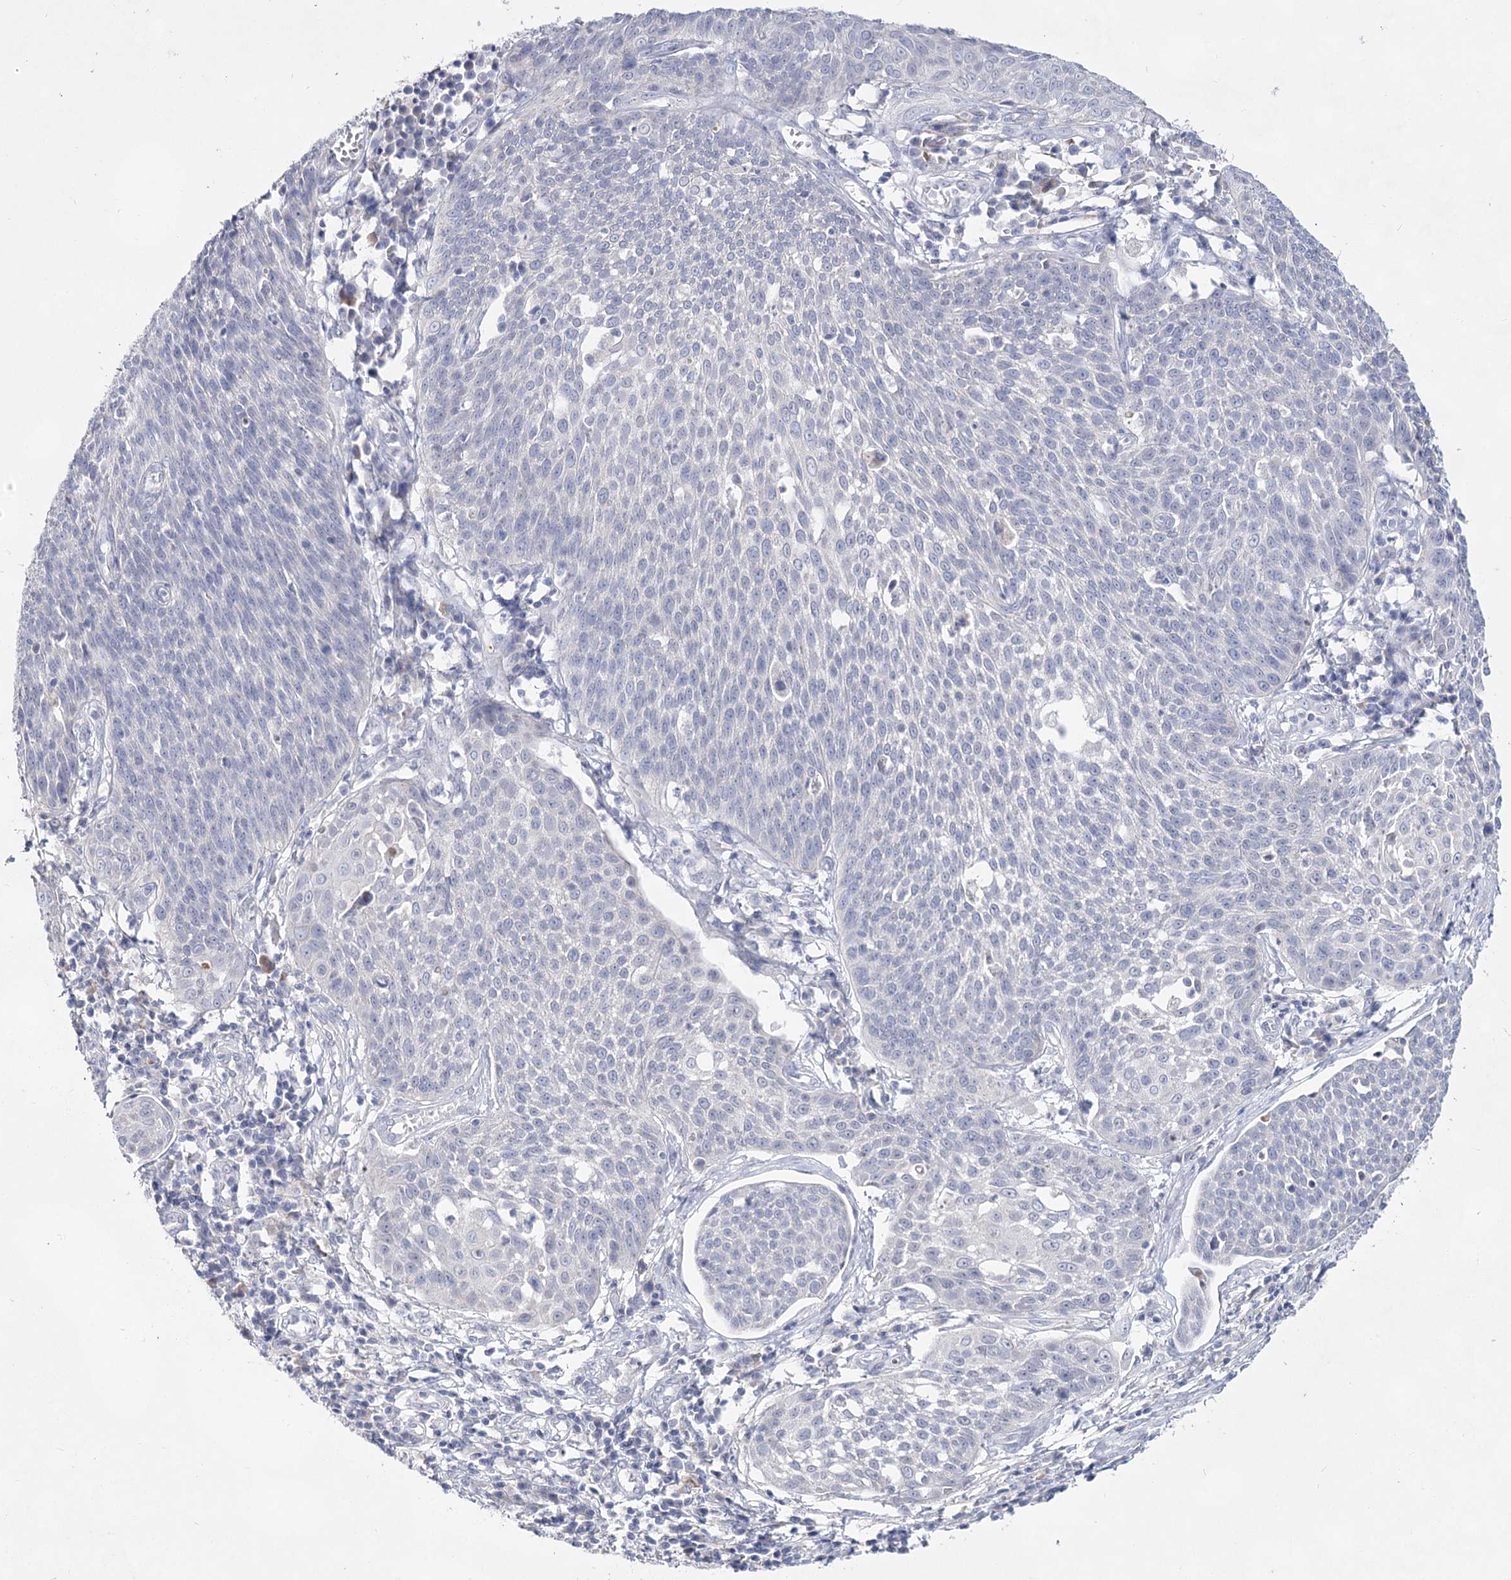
{"staining": {"intensity": "negative", "quantity": "none", "location": "none"}, "tissue": "cervical cancer", "cell_type": "Tumor cells", "image_type": "cancer", "snomed": [{"axis": "morphology", "description": "Squamous cell carcinoma, NOS"}, {"axis": "topography", "description": "Cervix"}], "caption": "Immunohistochemistry (IHC) image of neoplastic tissue: human squamous cell carcinoma (cervical) stained with DAB (3,3'-diaminobenzidine) displays no significant protein expression in tumor cells.", "gene": "CCDC73", "patient": {"sex": "female", "age": 34}}